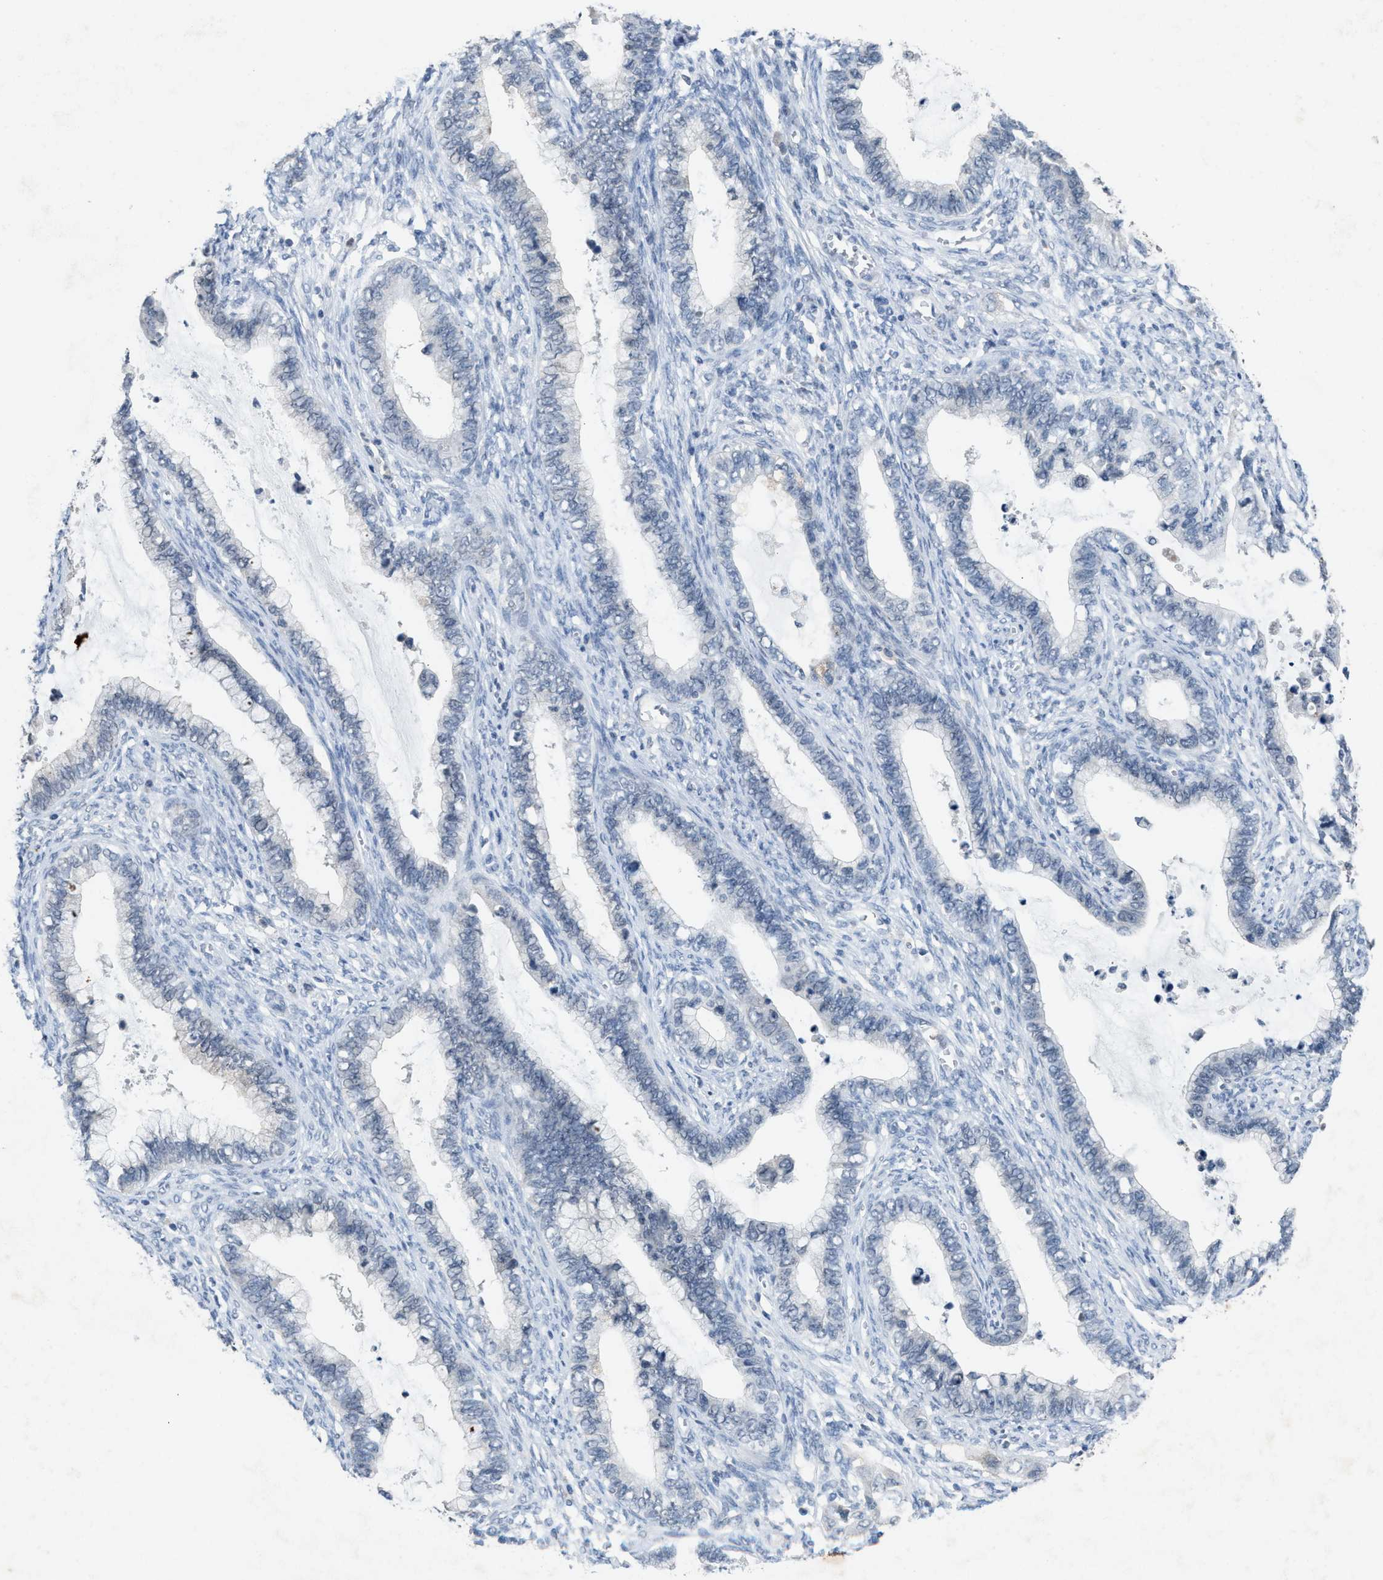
{"staining": {"intensity": "negative", "quantity": "none", "location": "none"}, "tissue": "cervical cancer", "cell_type": "Tumor cells", "image_type": "cancer", "snomed": [{"axis": "morphology", "description": "Adenocarcinoma, NOS"}, {"axis": "topography", "description": "Cervix"}], "caption": "High power microscopy photomicrograph of an immunohistochemistry histopathology image of adenocarcinoma (cervical), revealing no significant positivity in tumor cells. Nuclei are stained in blue.", "gene": "SLC5A5", "patient": {"sex": "female", "age": 44}}